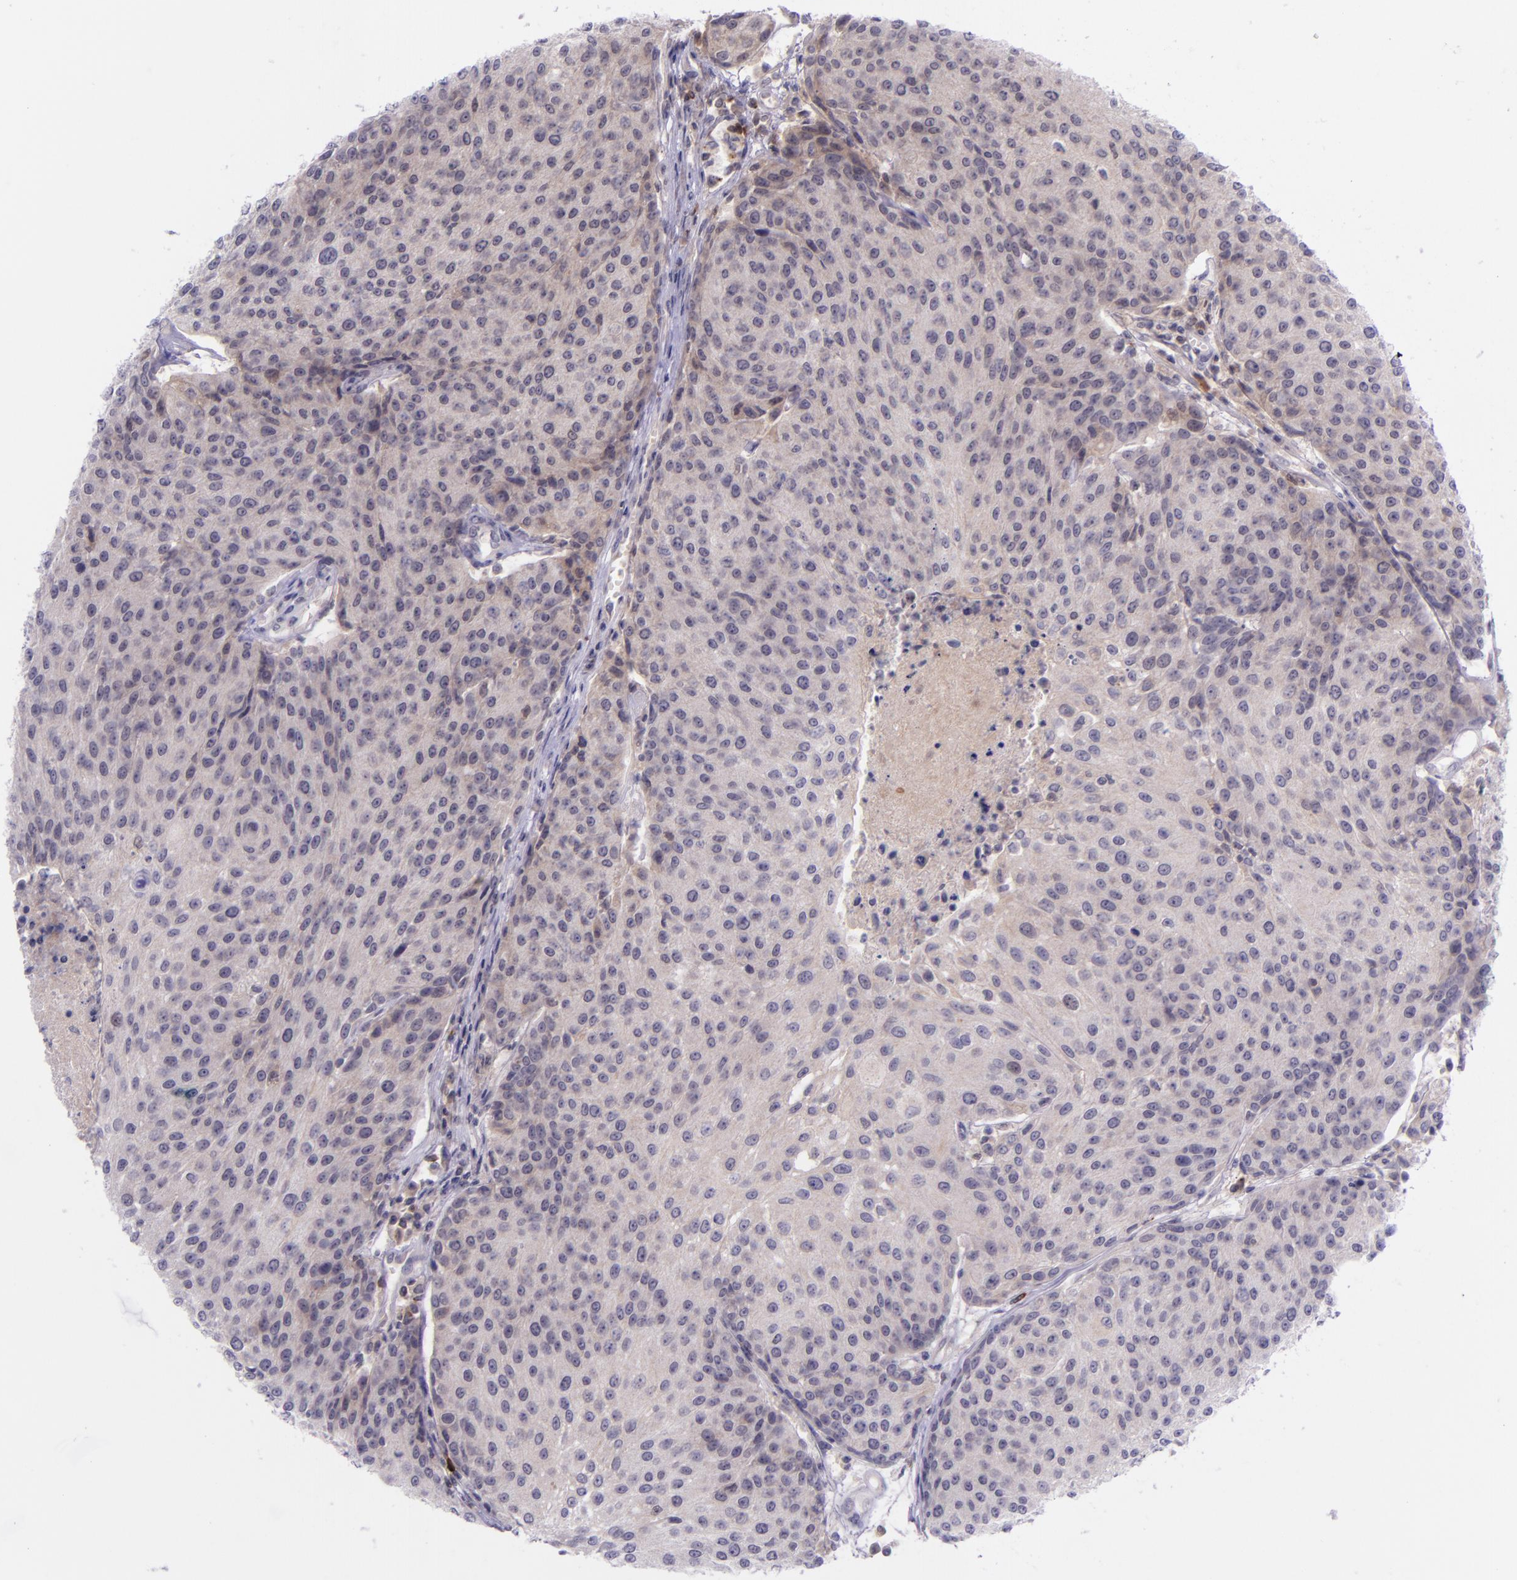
{"staining": {"intensity": "weak", "quantity": "25%-75%", "location": "cytoplasmic/membranous"}, "tissue": "urothelial cancer", "cell_type": "Tumor cells", "image_type": "cancer", "snomed": [{"axis": "morphology", "description": "Urothelial carcinoma, High grade"}, {"axis": "topography", "description": "Urinary bladder"}], "caption": "A high-resolution image shows immunohistochemistry staining of high-grade urothelial carcinoma, which exhibits weak cytoplasmic/membranous positivity in approximately 25%-75% of tumor cells.", "gene": "SELL", "patient": {"sex": "female", "age": 85}}